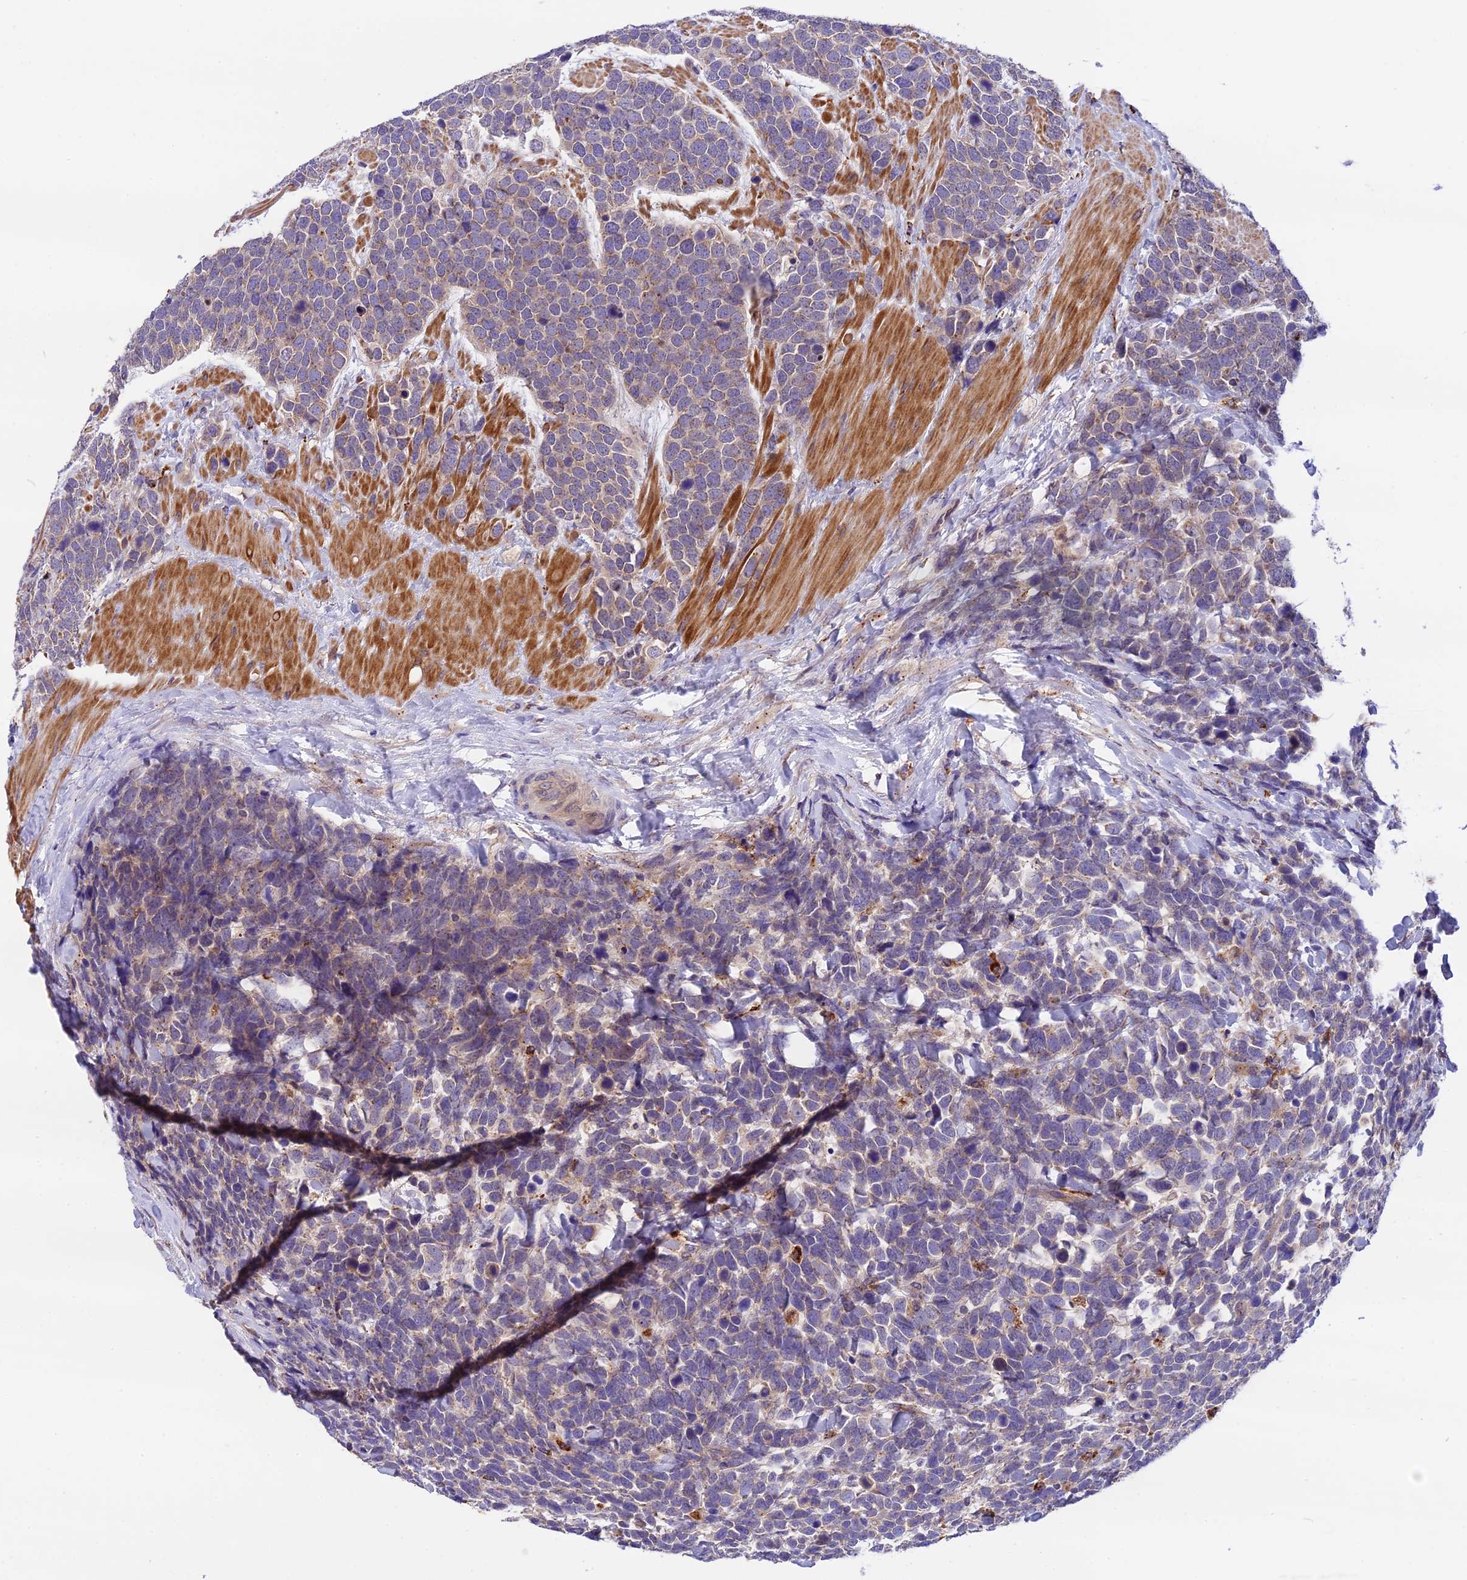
{"staining": {"intensity": "weak", "quantity": "<25%", "location": "cytoplasmic/membranous"}, "tissue": "urothelial cancer", "cell_type": "Tumor cells", "image_type": "cancer", "snomed": [{"axis": "morphology", "description": "Urothelial carcinoma, High grade"}, {"axis": "topography", "description": "Urinary bladder"}], "caption": "Immunohistochemistry (IHC) image of human urothelial carcinoma (high-grade) stained for a protein (brown), which exhibits no staining in tumor cells.", "gene": "COPE", "patient": {"sex": "female", "age": 82}}